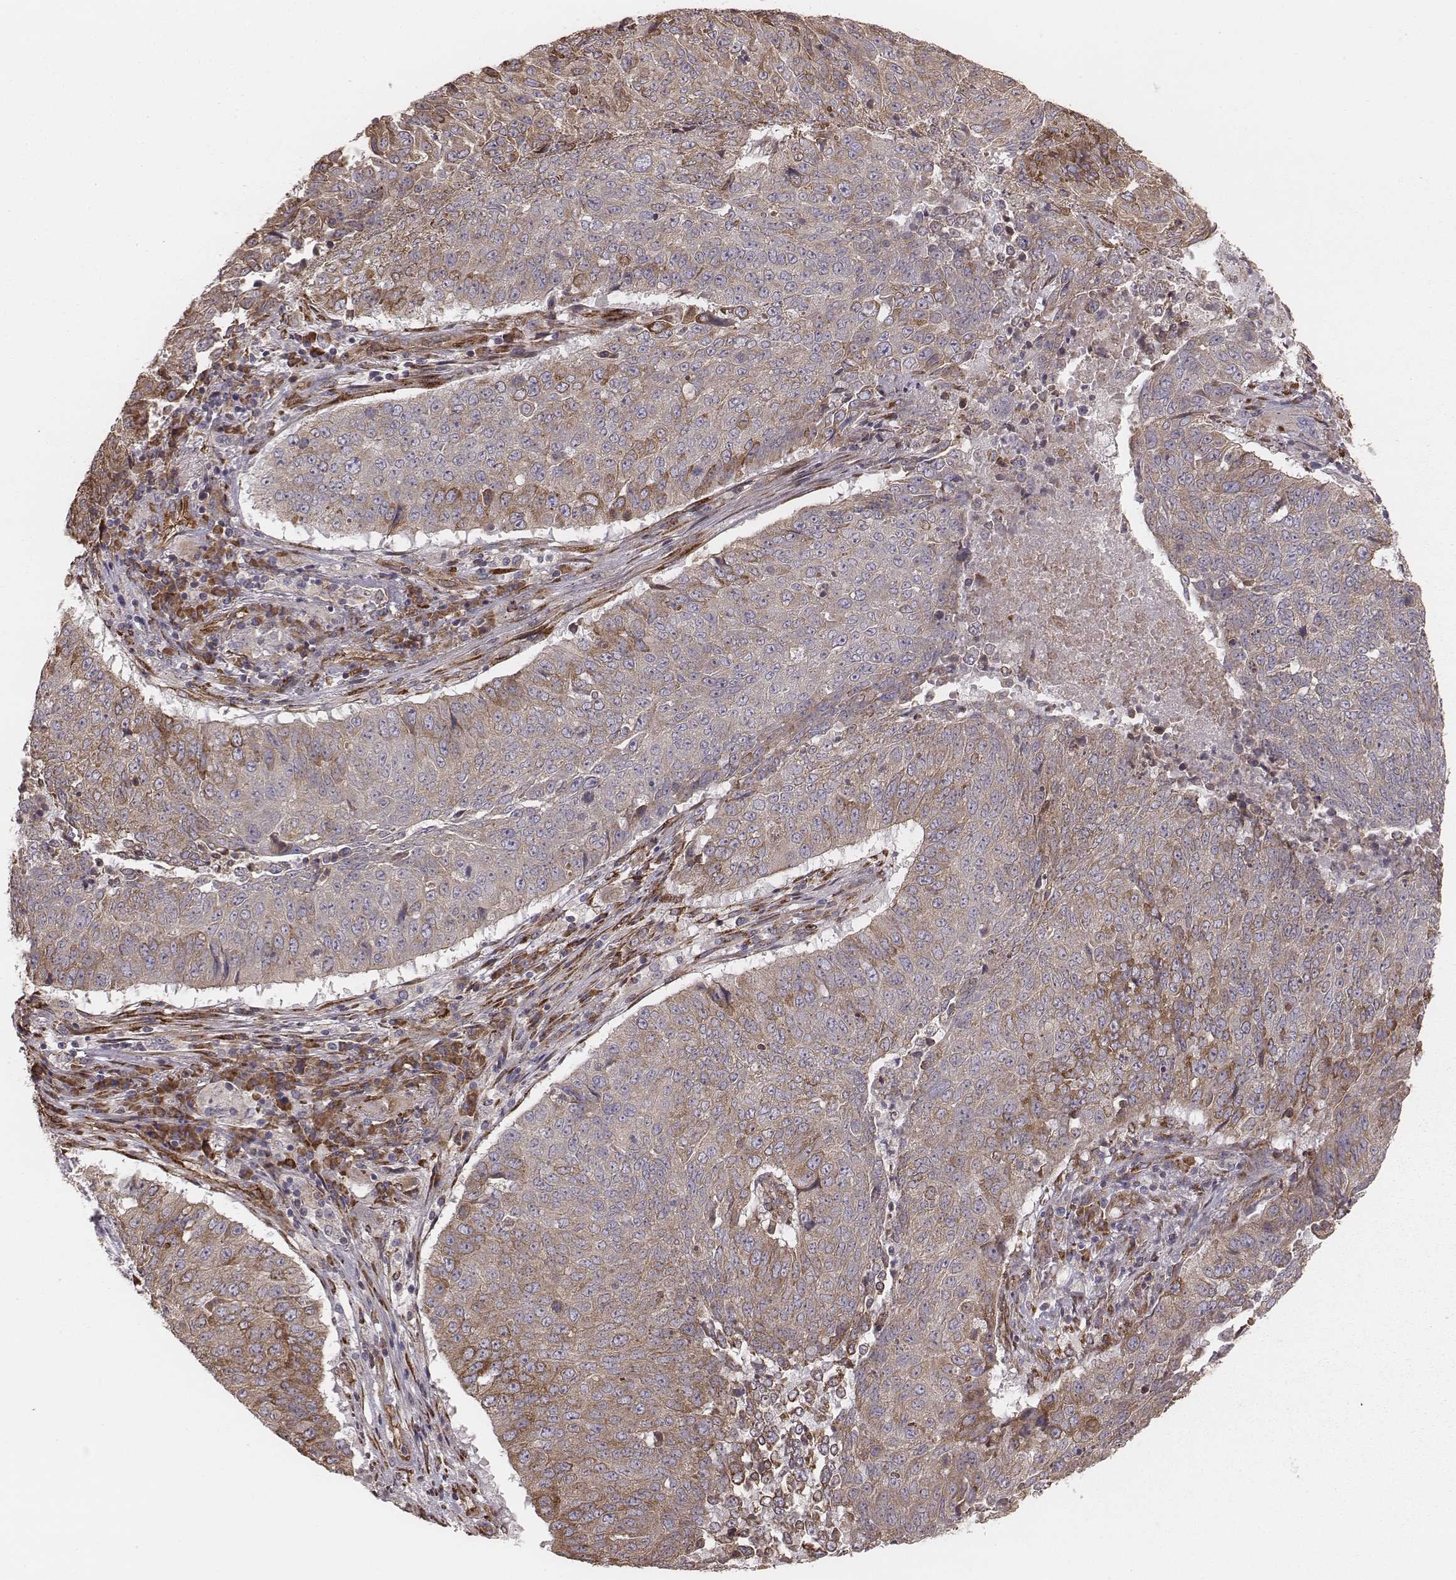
{"staining": {"intensity": "moderate", "quantity": "25%-75%", "location": "cytoplasmic/membranous"}, "tissue": "lung cancer", "cell_type": "Tumor cells", "image_type": "cancer", "snomed": [{"axis": "morphology", "description": "Normal tissue, NOS"}, {"axis": "morphology", "description": "Squamous cell carcinoma, NOS"}, {"axis": "topography", "description": "Bronchus"}, {"axis": "topography", "description": "Lung"}], "caption": "Immunohistochemical staining of squamous cell carcinoma (lung) exhibits medium levels of moderate cytoplasmic/membranous protein expression in approximately 25%-75% of tumor cells.", "gene": "PALMD", "patient": {"sex": "male", "age": 64}}